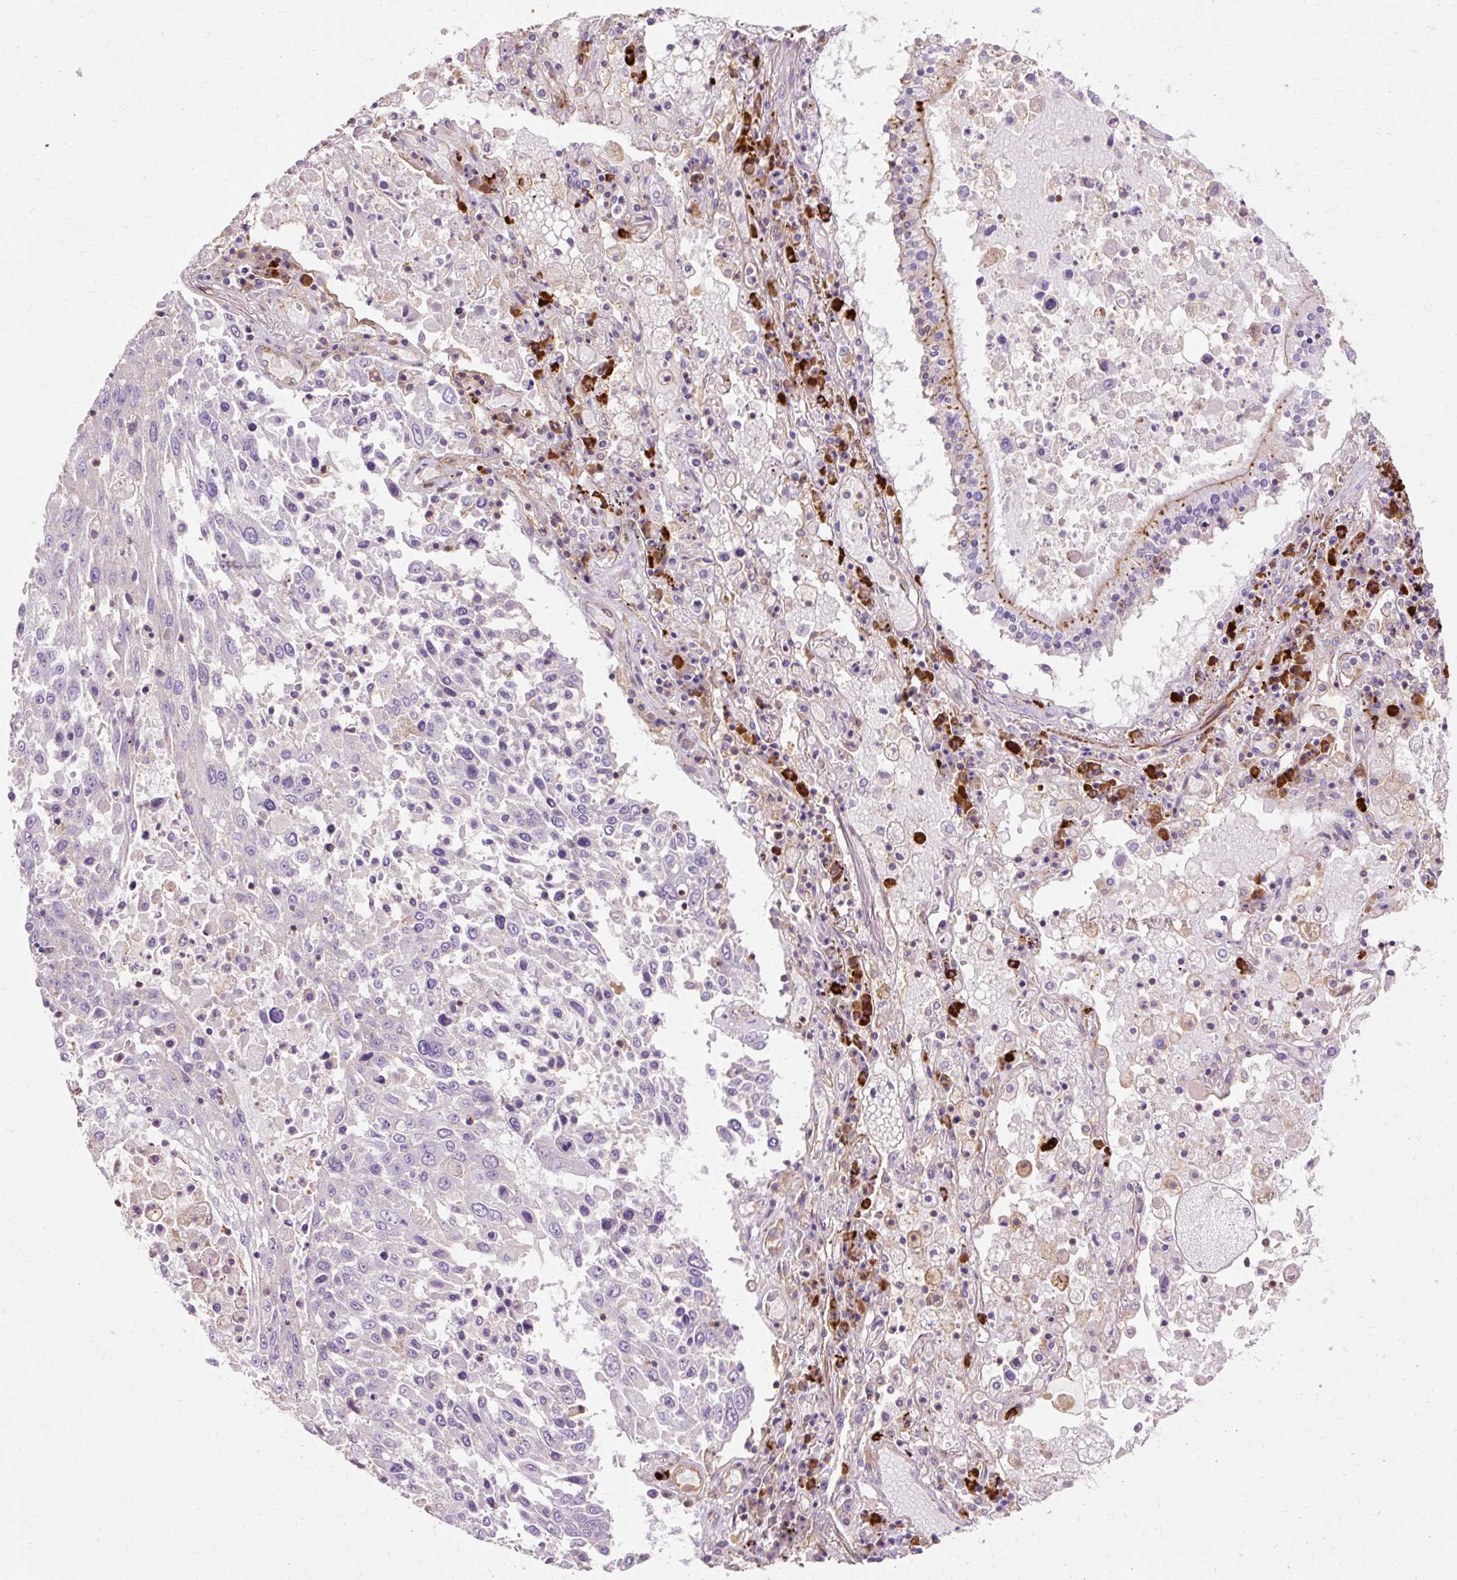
{"staining": {"intensity": "negative", "quantity": "none", "location": "none"}, "tissue": "lung cancer", "cell_type": "Tumor cells", "image_type": "cancer", "snomed": [{"axis": "morphology", "description": "Squamous cell carcinoma, NOS"}, {"axis": "topography", "description": "Lung"}], "caption": "High magnification brightfield microscopy of lung squamous cell carcinoma stained with DAB (brown) and counterstained with hematoxylin (blue): tumor cells show no significant staining.", "gene": "TBC1D2B", "patient": {"sex": "male", "age": 65}}